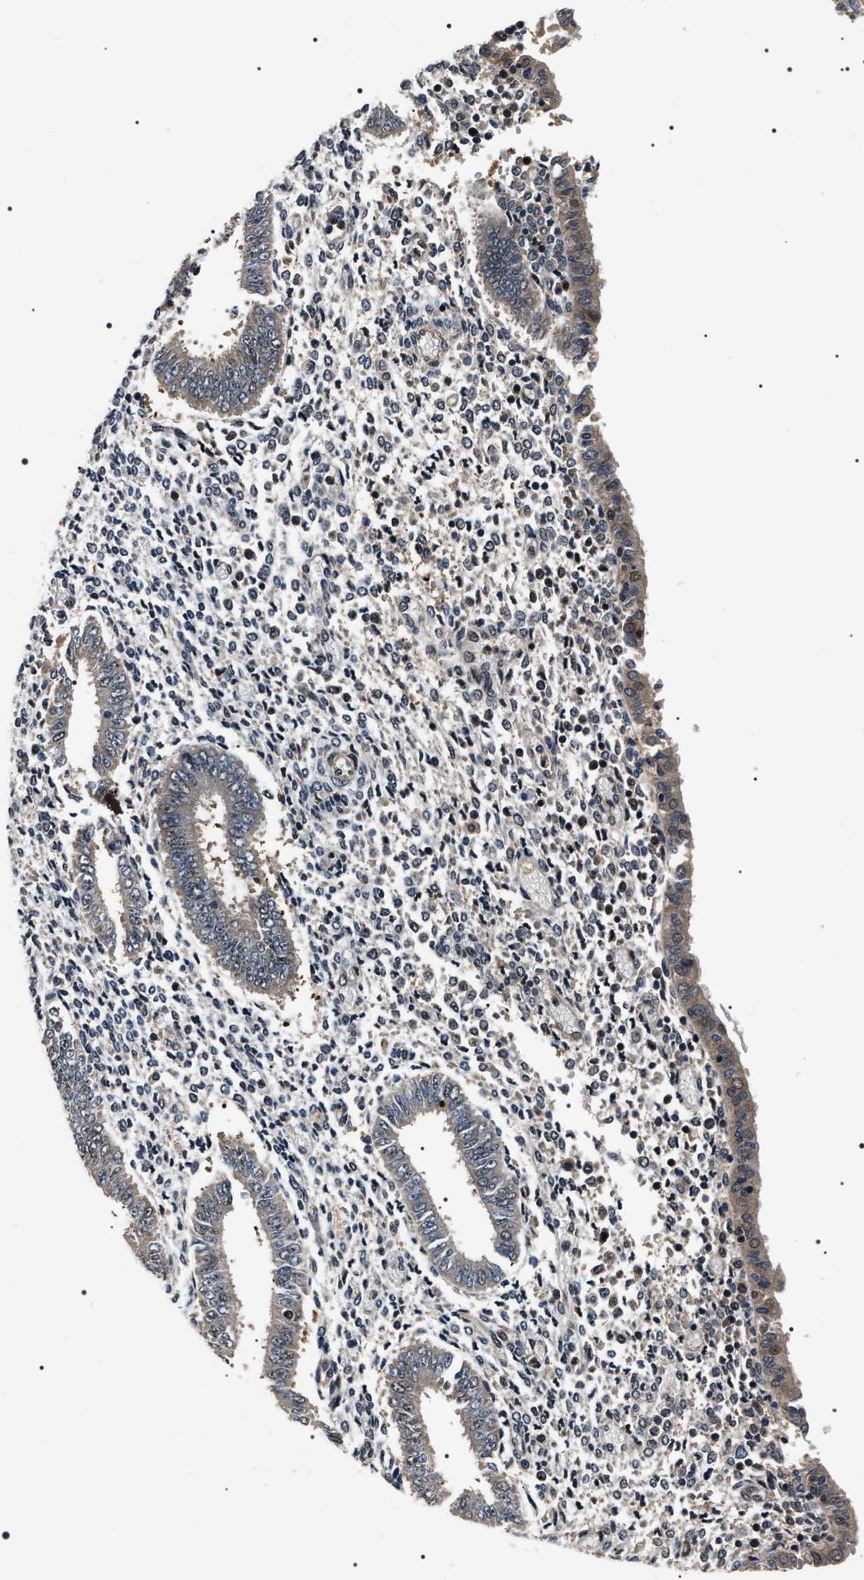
{"staining": {"intensity": "negative", "quantity": "none", "location": "none"}, "tissue": "endometrium", "cell_type": "Cells in endometrial stroma", "image_type": "normal", "snomed": [{"axis": "morphology", "description": "Normal tissue, NOS"}, {"axis": "topography", "description": "Endometrium"}], "caption": "The IHC photomicrograph has no significant staining in cells in endometrial stroma of endometrium. (DAB (3,3'-diaminobenzidine) IHC visualized using brightfield microscopy, high magnification).", "gene": "SIPA1", "patient": {"sex": "female", "age": 35}}